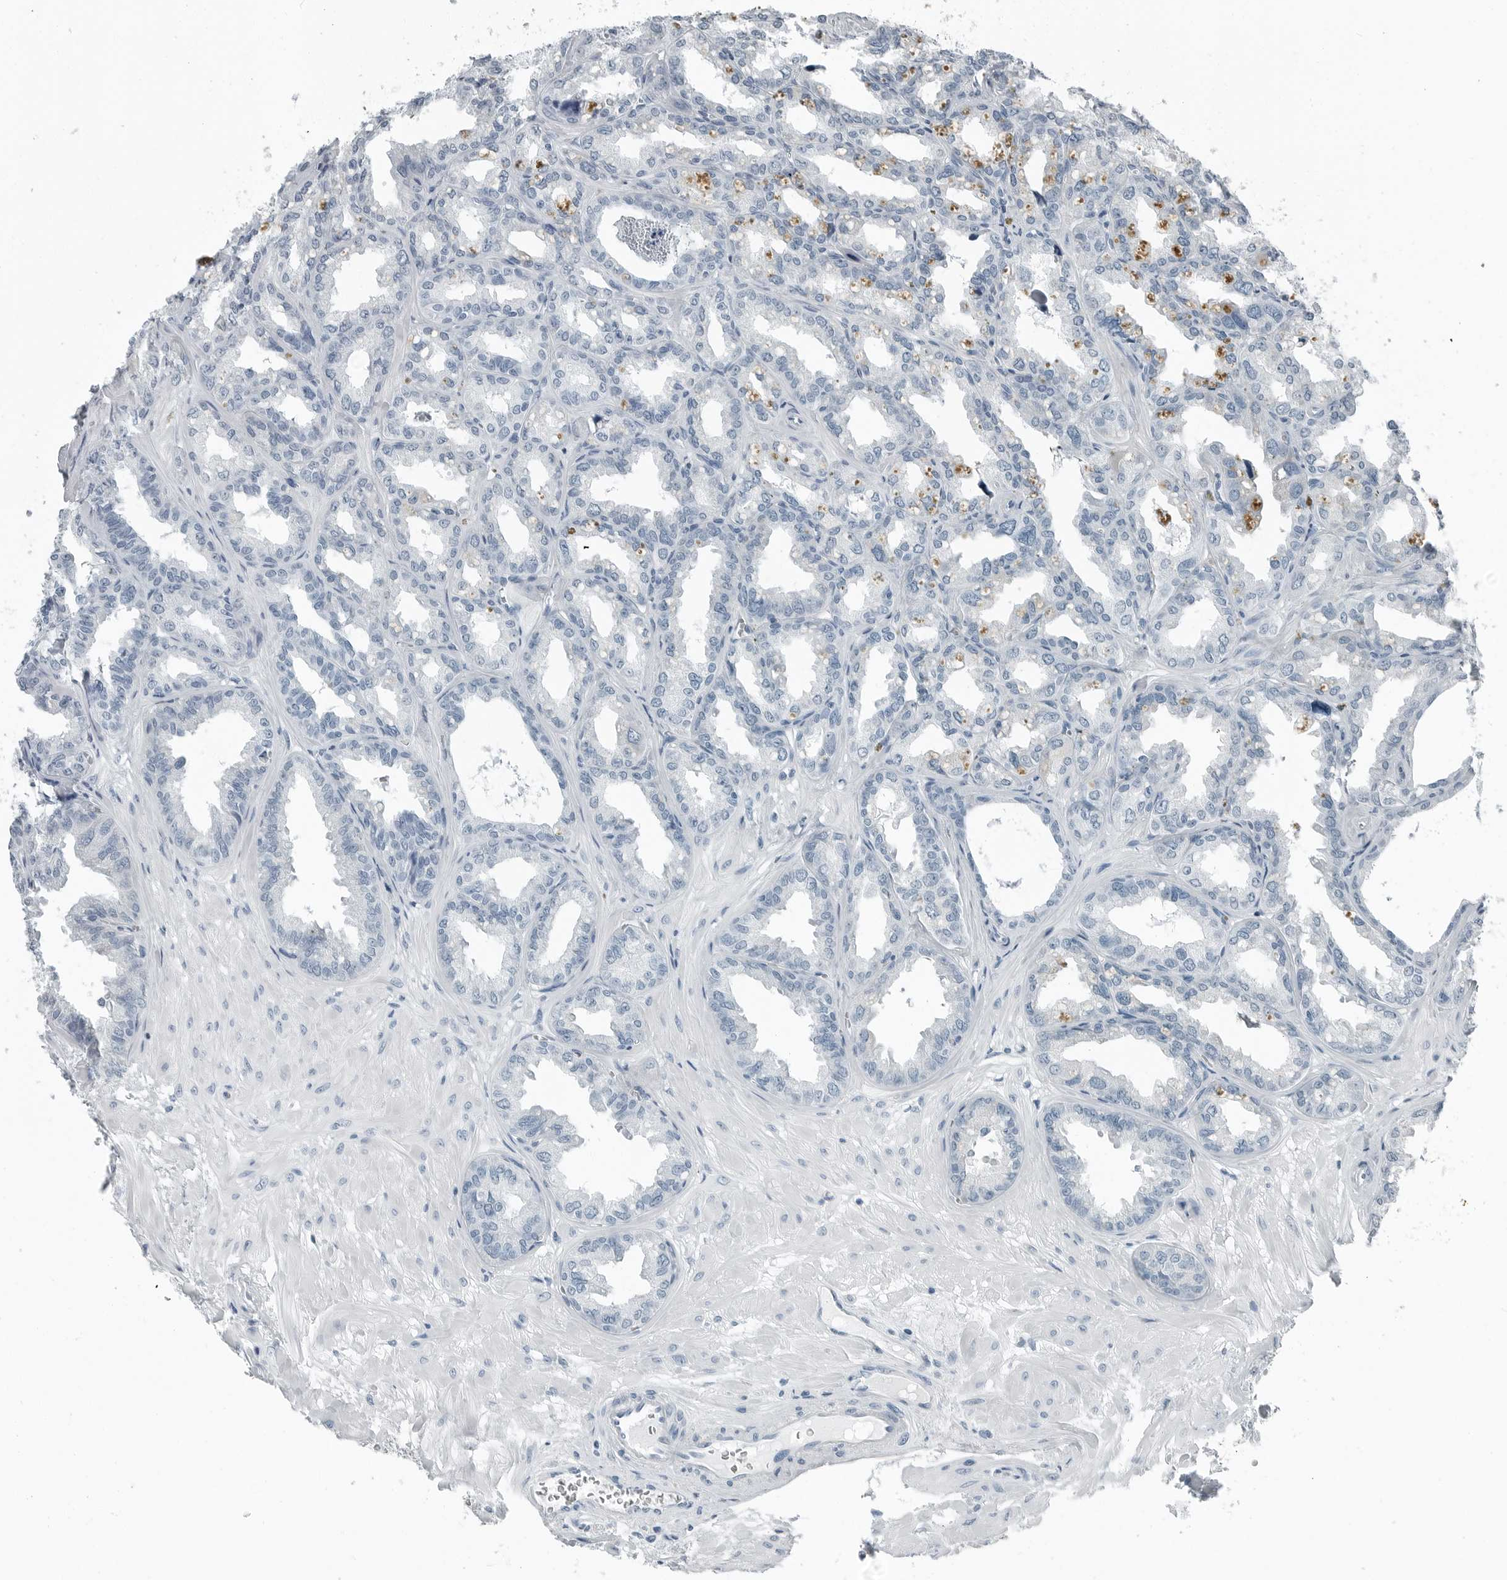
{"staining": {"intensity": "negative", "quantity": "none", "location": "none"}, "tissue": "seminal vesicle", "cell_type": "Glandular cells", "image_type": "normal", "snomed": [{"axis": "morphology", "description": "Normal tissue, NOS"}, {"axis": "topography", "description": "Prostate"}, {"axis": "topography", "description": "Seminal veicle"}], "caption": "DAB (3,3'-diaminobenzidine) immunohistochemical staining of benign human seminal vesicle exhibits no significant expression in glandular cells.", "gene": "ZPBP2", "patient": {"sex": "male", "age": 51}}